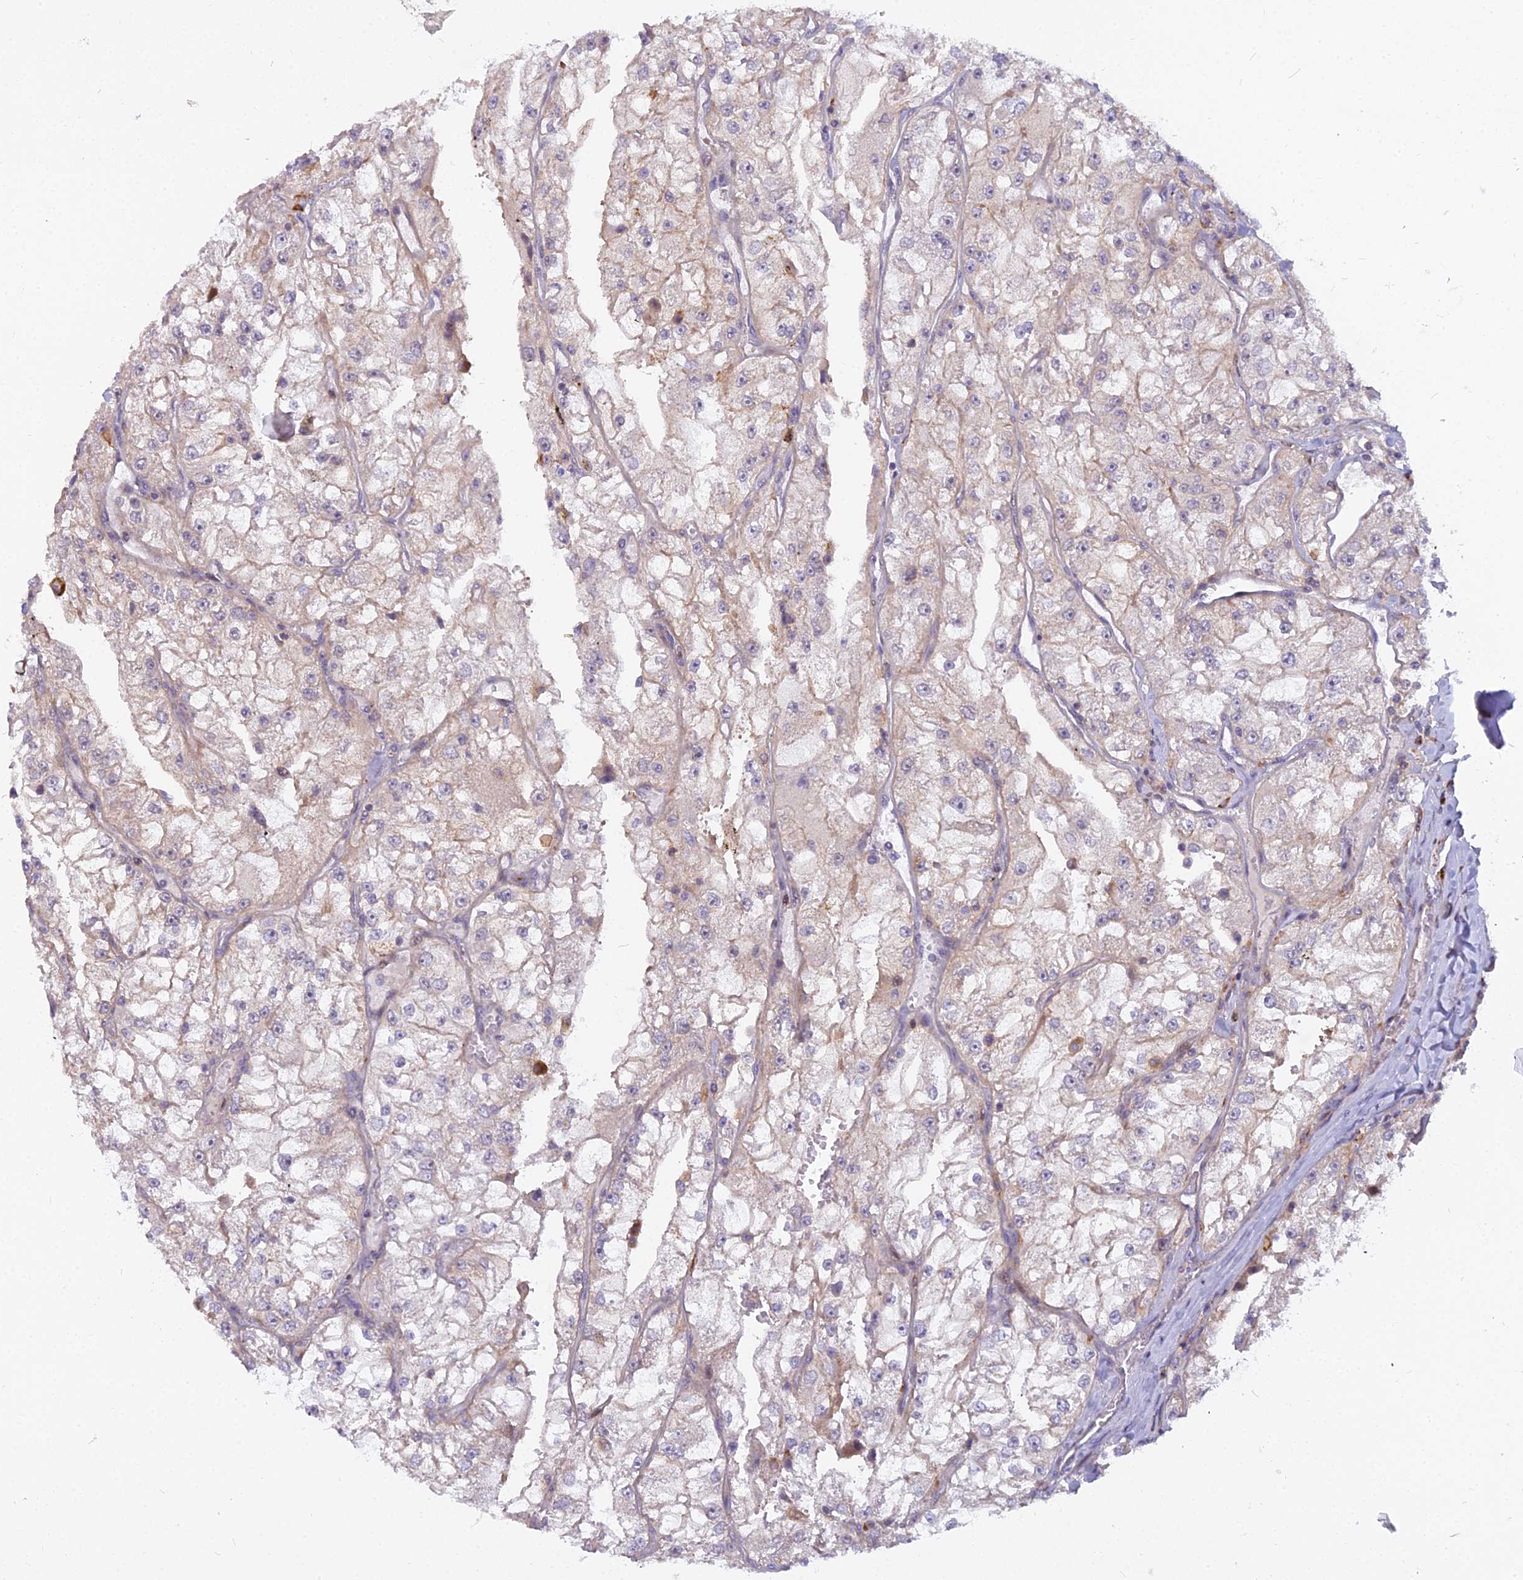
{"staining": {"intensity": "negative", "quantity": "none", "location": "none"}, "tissue": "renal cancer", "cell_type": "Tumor cells", "image_type": "cancer", "snomed": [{"axis": "morphology", "description": "Adenocarcinoma, NOS"}, {"axis": "topography", "description": "Kidney"}], "caption": "Immunohistochemistry histopathology image of neoplastic tissue: human adenocarcinoma (renal) stained with DAB exhibits no significant protein expression in tumor cells. (DAB (3,3'-diaminobenzidine) immunohistochemistry (IHC) with hematoxylin counter stain).", "gene": "GLYATL3", "patient": {"sex": "female", "age": 72}}